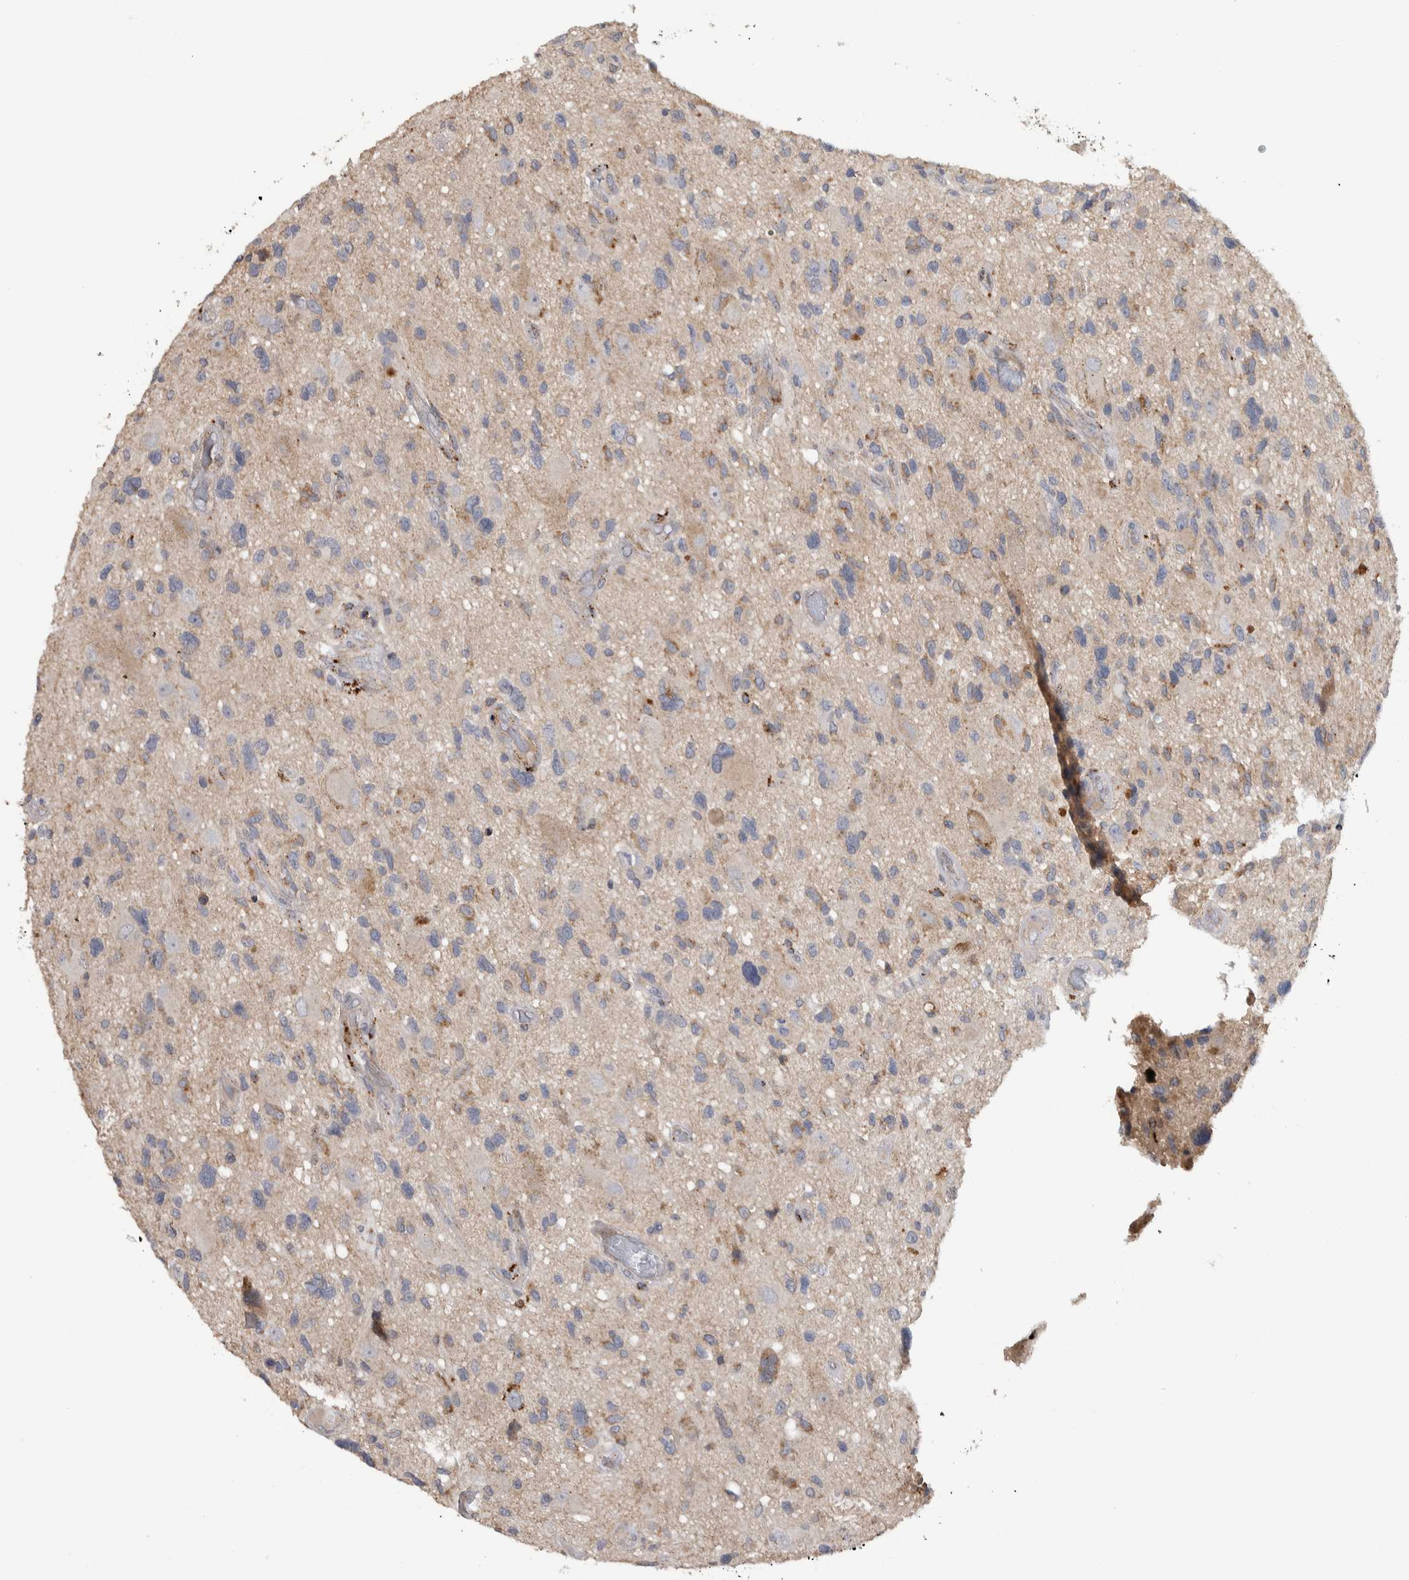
{"staining": {"intensity": "moderate", "quantity": "<25%", "location": "cytoplasmic/membranous"}, "tissue": "glioma", "cell_type": "Tumor cells", "image_type": "cancer", "snomed": [{"axis": "morphology", "description": "Glioma, malignant, High grade"}, {"axis": "topography", "description": "Brain"}], "caption": "Brown immunohistochemical staining in human malignant glioma (high-grade) demonstrates moderate cytoplasmic/membranous staining in approximately <25% of tumor cells. The staining was performed using DAB (3,3'-diaminobenzidine), with brown indicating positive protein expression. Nuclei are stained blue with hematoxylin.", "gene": "FAM83G", "patient": {"sex": "male", "age": 33}}